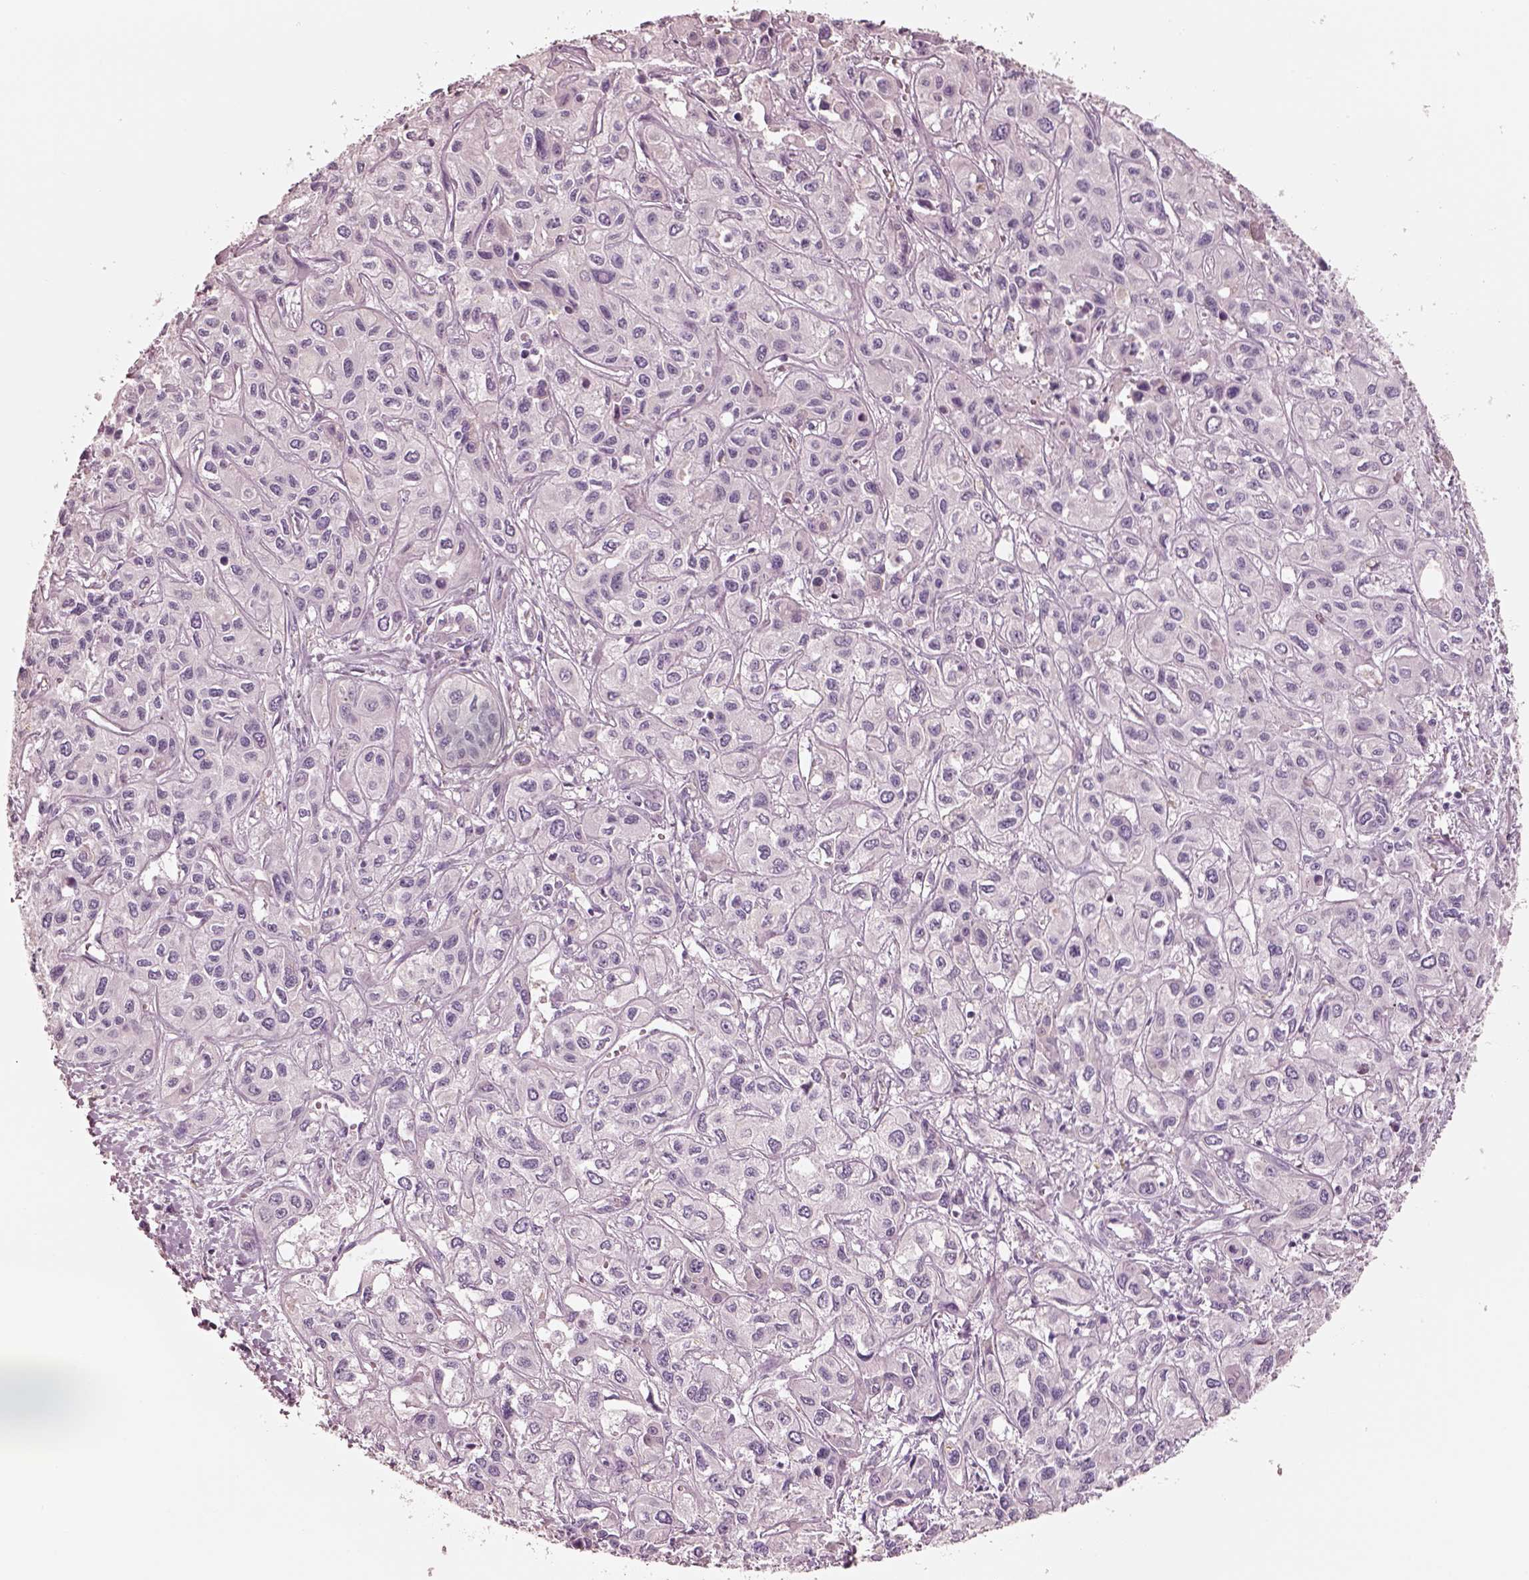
{"staining": {"intensity": "negative", "quantity": "none", "location": "none"}, "tissue": "liver cancer", "cell_type": "Tumor cells", "image_type": "cancer", "snomed": [{"axis": "morphology", "description": "Cholangiocarcinoma"}, {"axis": "topography", "description": "Liver"}], "caption": "High magnification brightfield microscopy of liver cholangiocarcinoma stained with DAB (3,3'-diaminobenzidine) (brown) and counterstained with hematoxylin (blue): tumor cells show no significant expression.", "gene": "PNOC", "patient": {"sex": "female", "age": 66}}